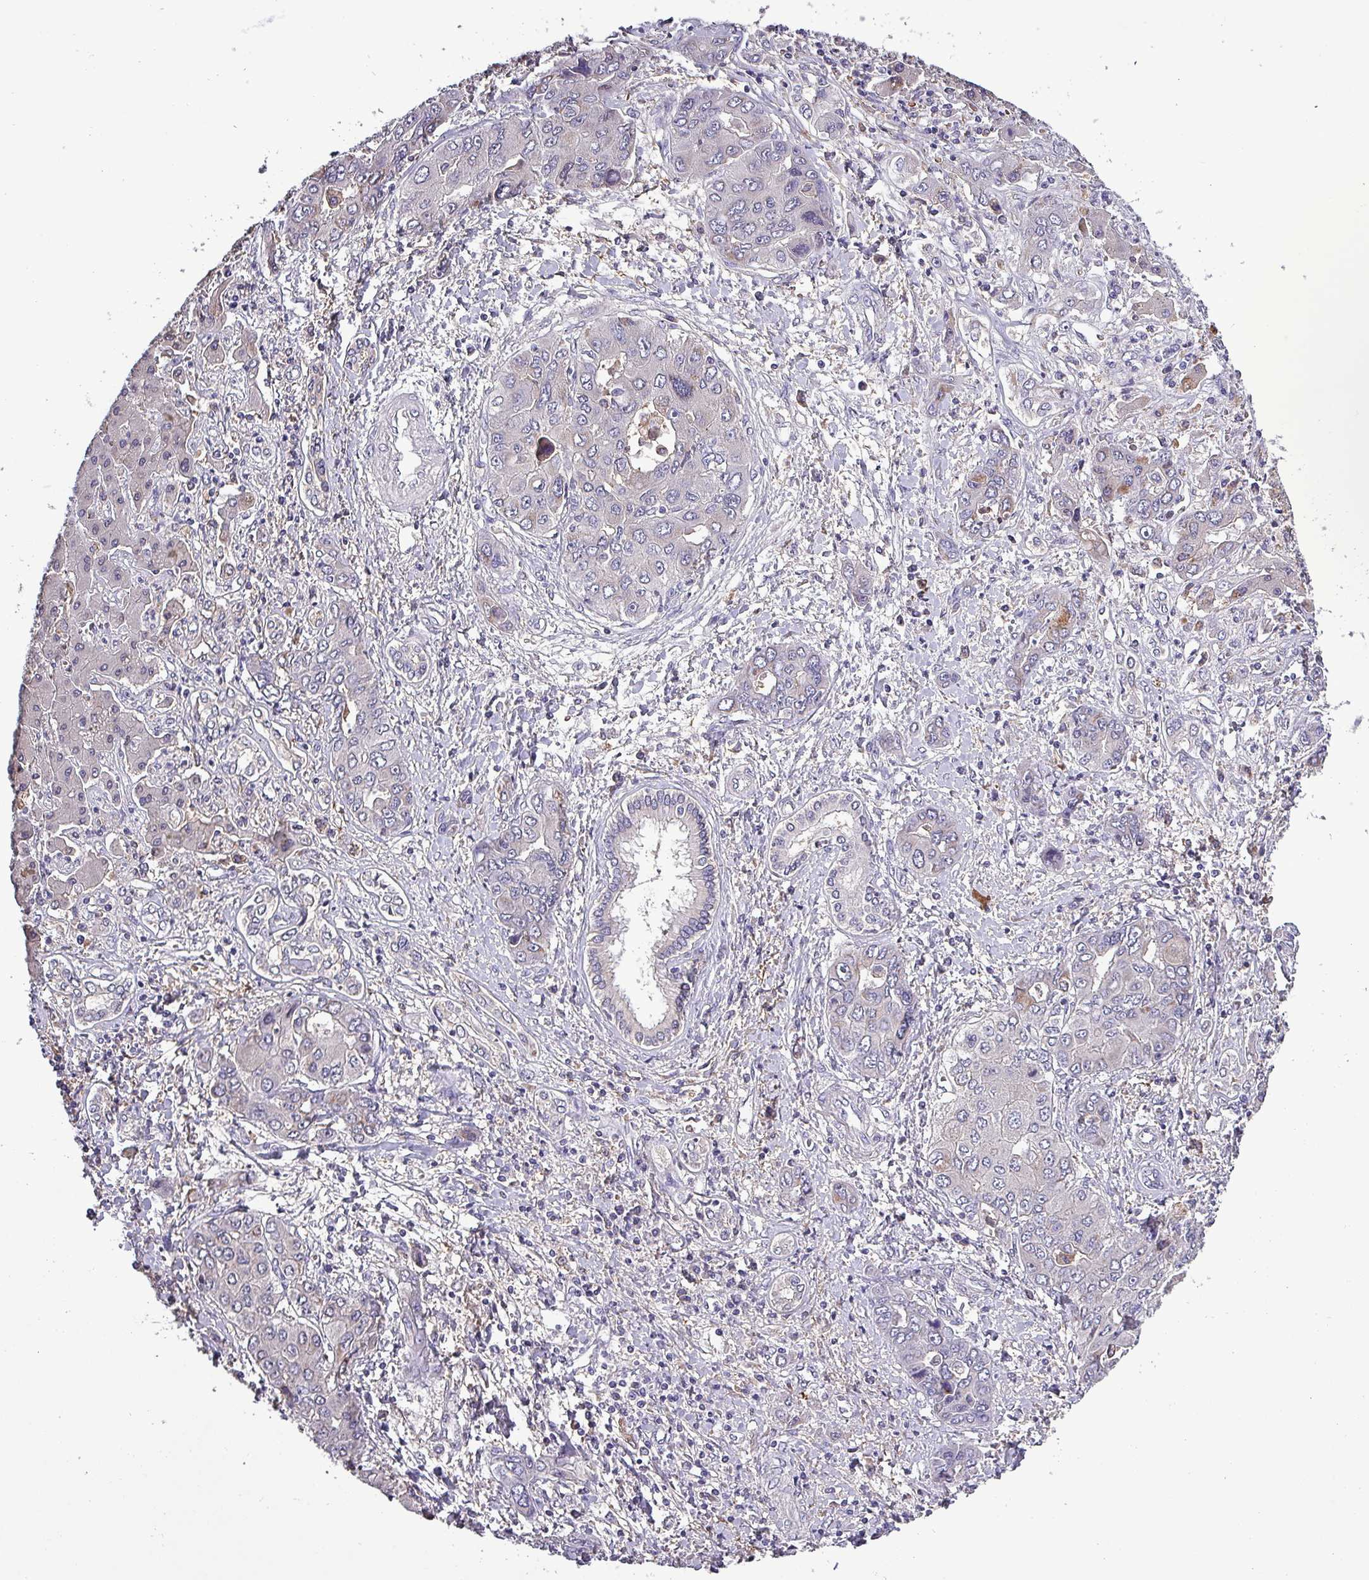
{"staining": {"intensity": "negative", "quantity": "none", "location": "none"}, "tissue": "liver cancer", "cell_type": "Tumor cells", "image_type": "cancer", "snomed": [{"axis": "morphology", "description": "Cholangiocarcinoma"}, {"axis": "topography", "description": "Liver"}], "caption": "Cholangiocarcinoma (liver) was stained to show a protein in brown. There is no significant expression in tumor cells. Nuclei are stained in blue.", "gene": "HTRA4", "patient": {"sex": "male", "age": 67}}